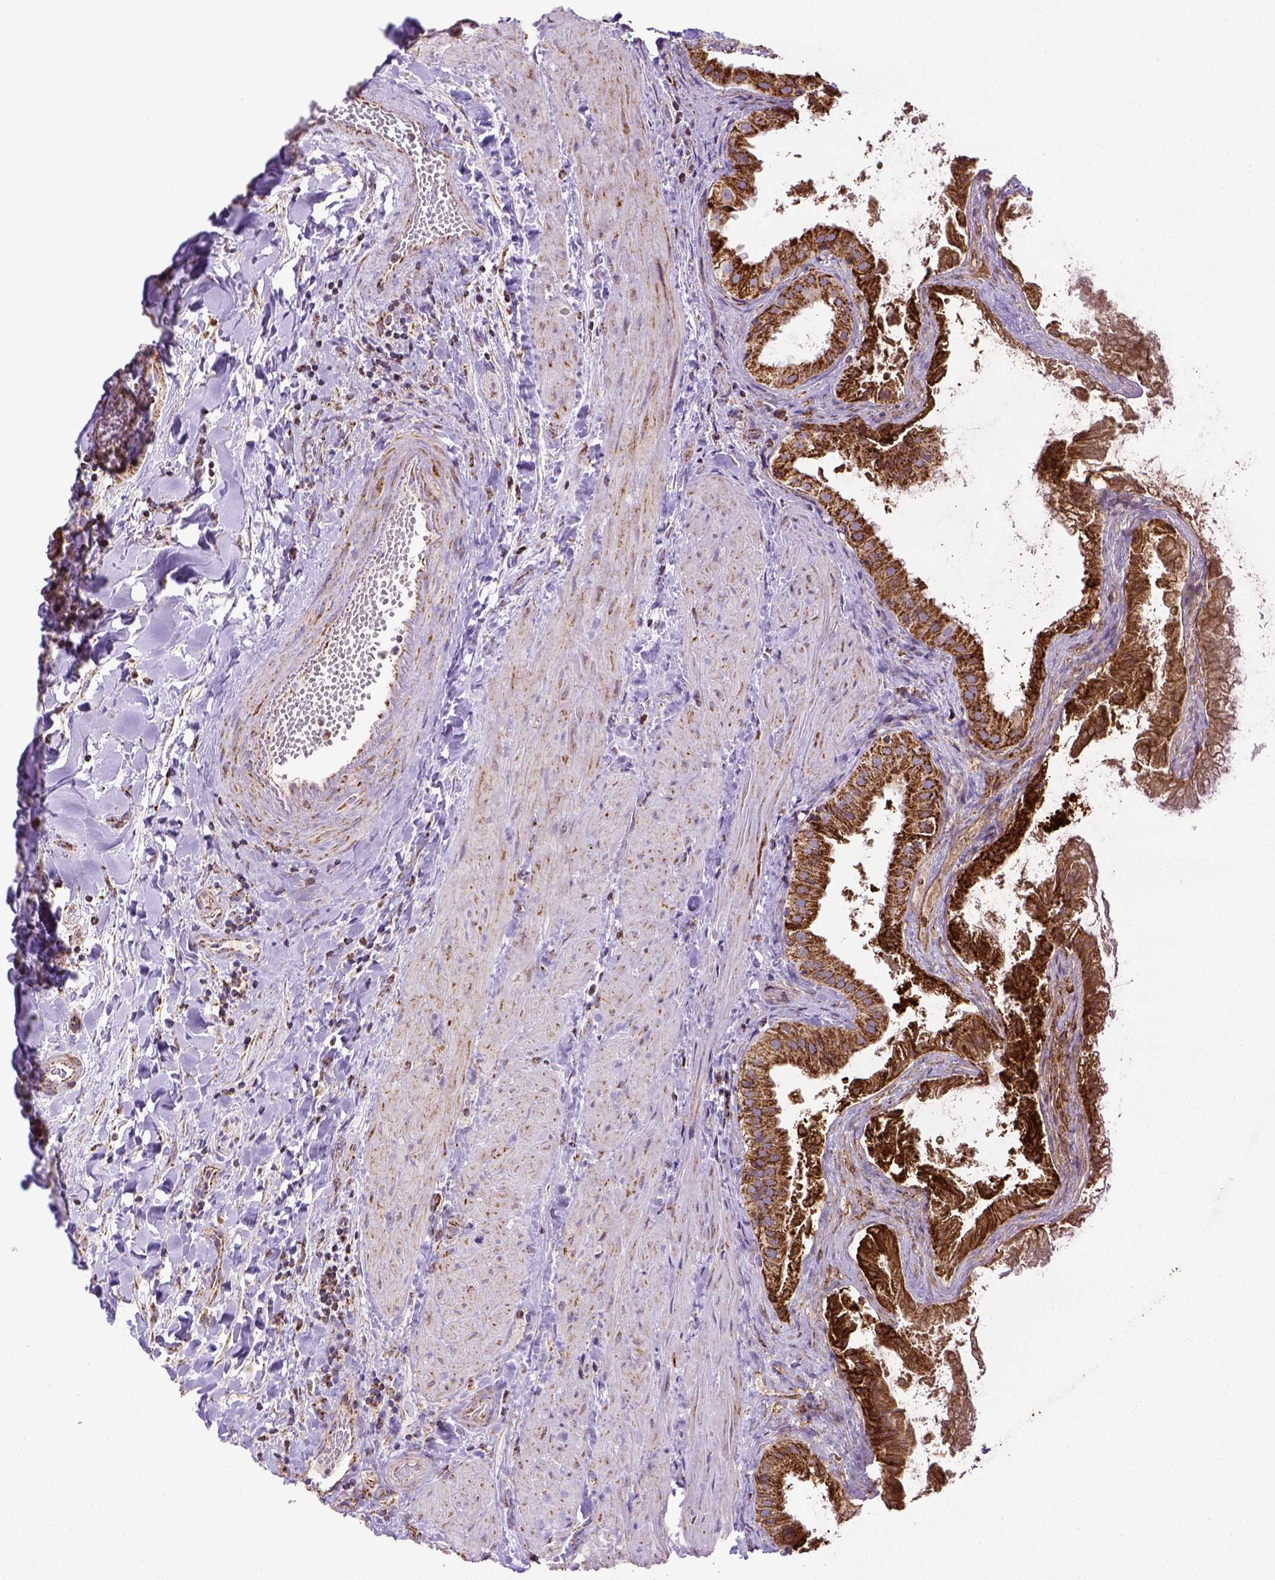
{"staining": {"intensity": "strong", "quantity": ">75%", "location": "cytoplasmic/membranous"}, "tissue": "gallbladder", "cell_type": "Glandular cells", "image_type": "normal", "snomed": [{"axis": "morphology", "description": "Normal tissue, NOS"}, {"axis": "topography", "description": "Gallbladder"}], "caption": "Normal gallbladder reveals strong cytoplasmic/membranous staining in about >75% of glandular cells, visualized by immunohistochemistry. The staining was performed using DAB, with brown indicating positive protein expression. Nuclei are stained blue with hematoxylin.", "gene": "MT", "patient": {"sex": "male", "age": 70}}